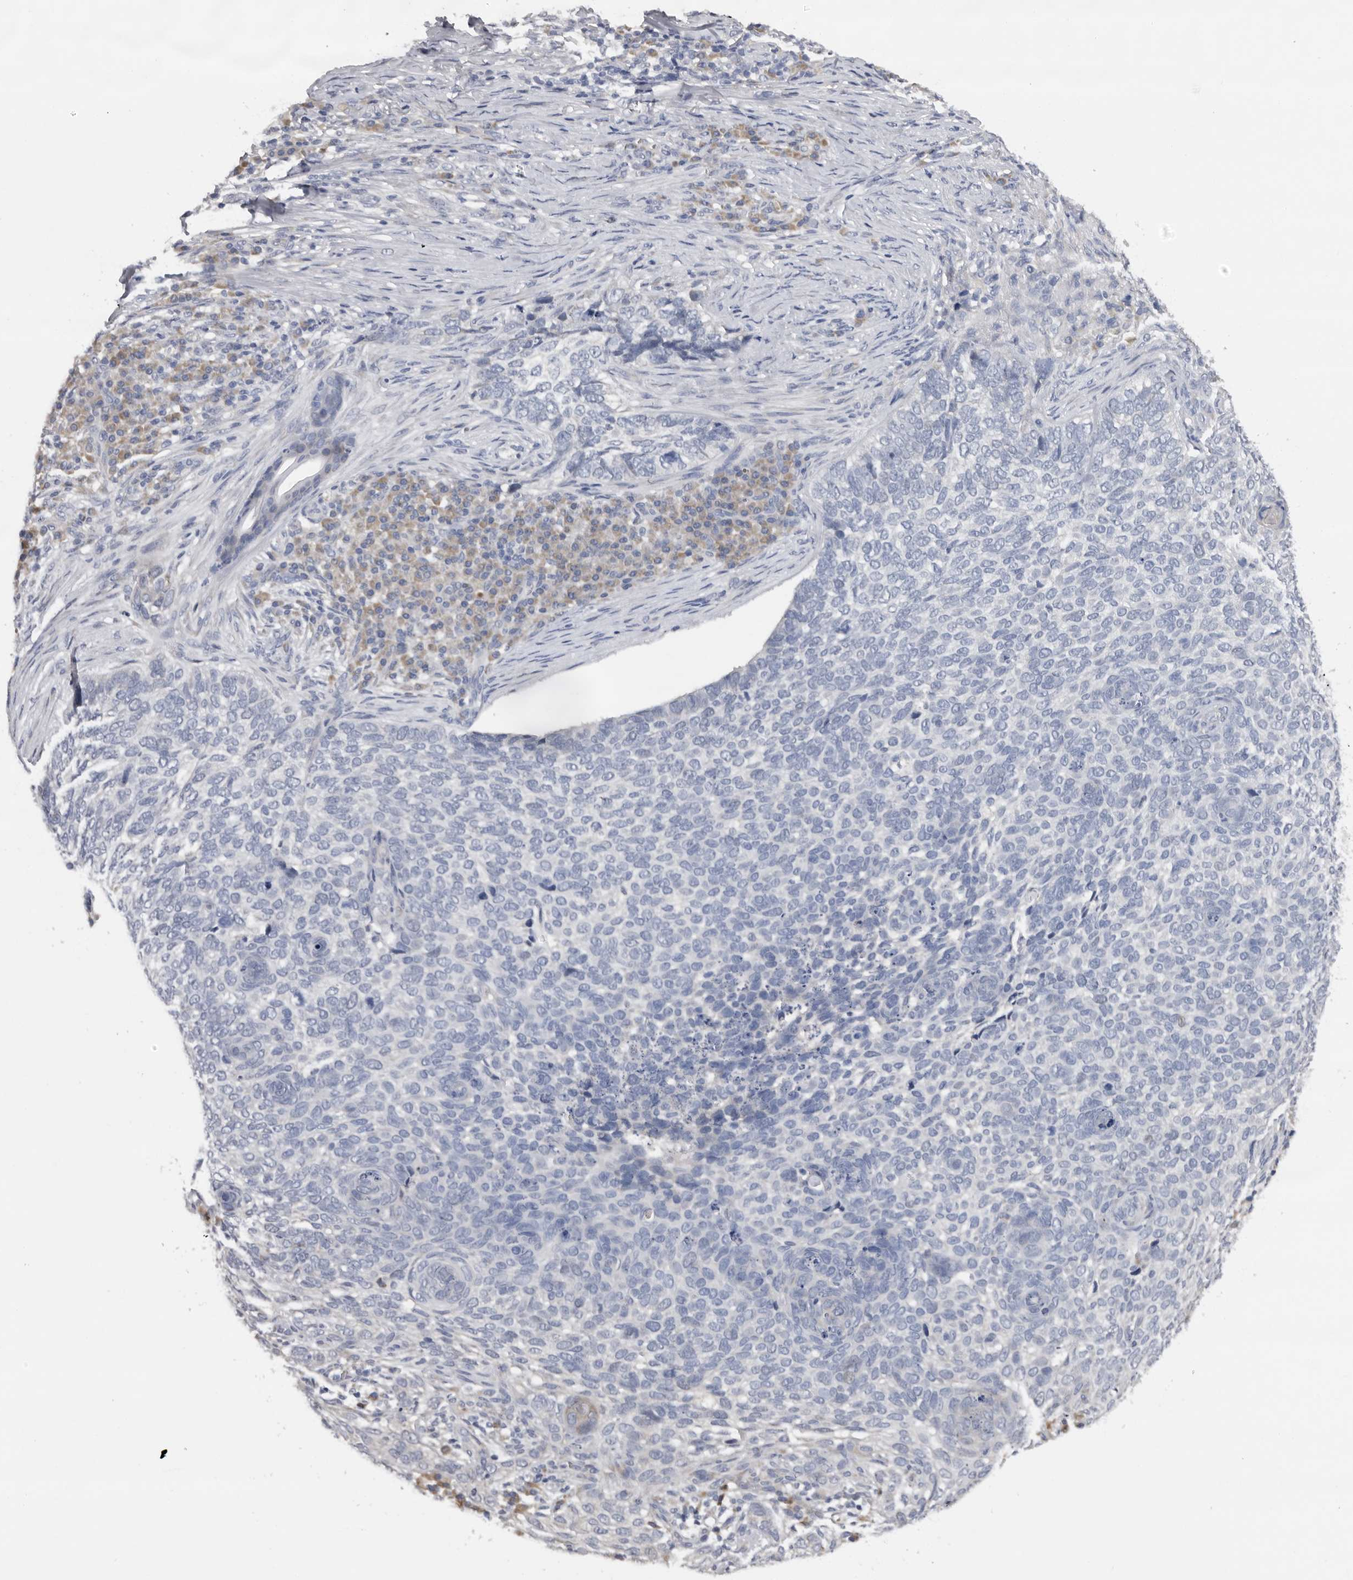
{"staining": {"intensity": "negative", "quantity": "none", "location": "none"}, "tissue": "skin cancer", "cell_type": "Tumor cells", "image_type": "cancer", "snomed": [{"axis": "morphology", "description": "Basal cell carcinoma"}, {"axis": "topography", "description": "Skin"}], "caption": "Protein analysis of skin cancer displays no significant positivity in tumor cells. (DAB immunohistochemistry with hematoxylin counter stain).", "gene": "KIF2B", "patient": {"sex": "female", "age": 64}}